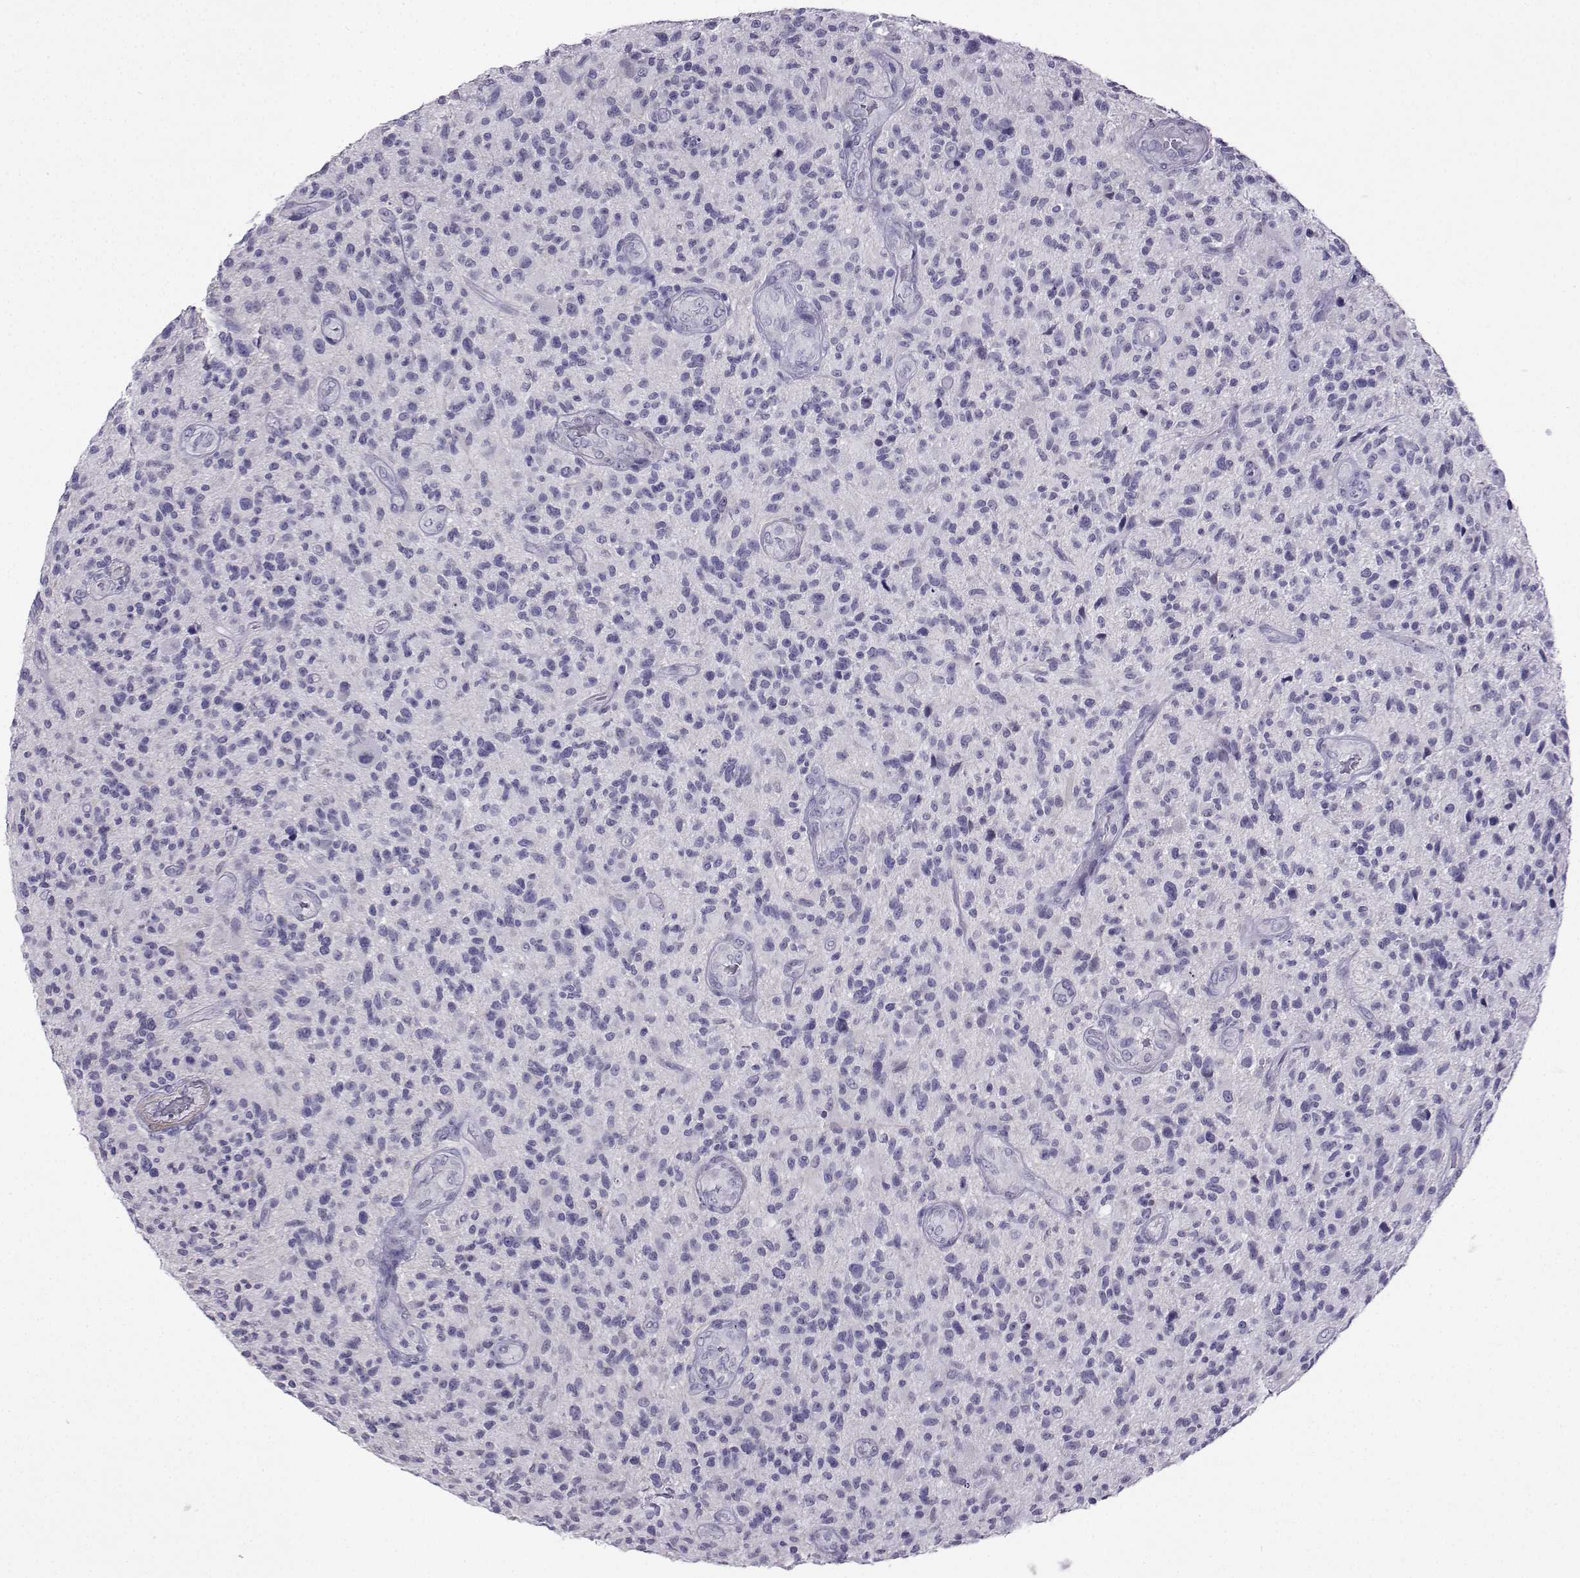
{"staining": {"intensity": "negative", "quantity": "none", "location": "none"}, "tissue": "glioma", "cell_type": "Tumor cells", "image_type": "cancer", "snomed": [{"axis": "morphology", "description": "Glioma, malignant, High grade"}, {"axis": "topography", "description": "Brain"}], "caption": "The micrograph reveals no staining of tumor cells in glioma. (Immunohistochemistry (ihc), brightfield microscopy, high magnification).", "gene": "KIF17", "patient": {"sex": "male", "age": 47}}